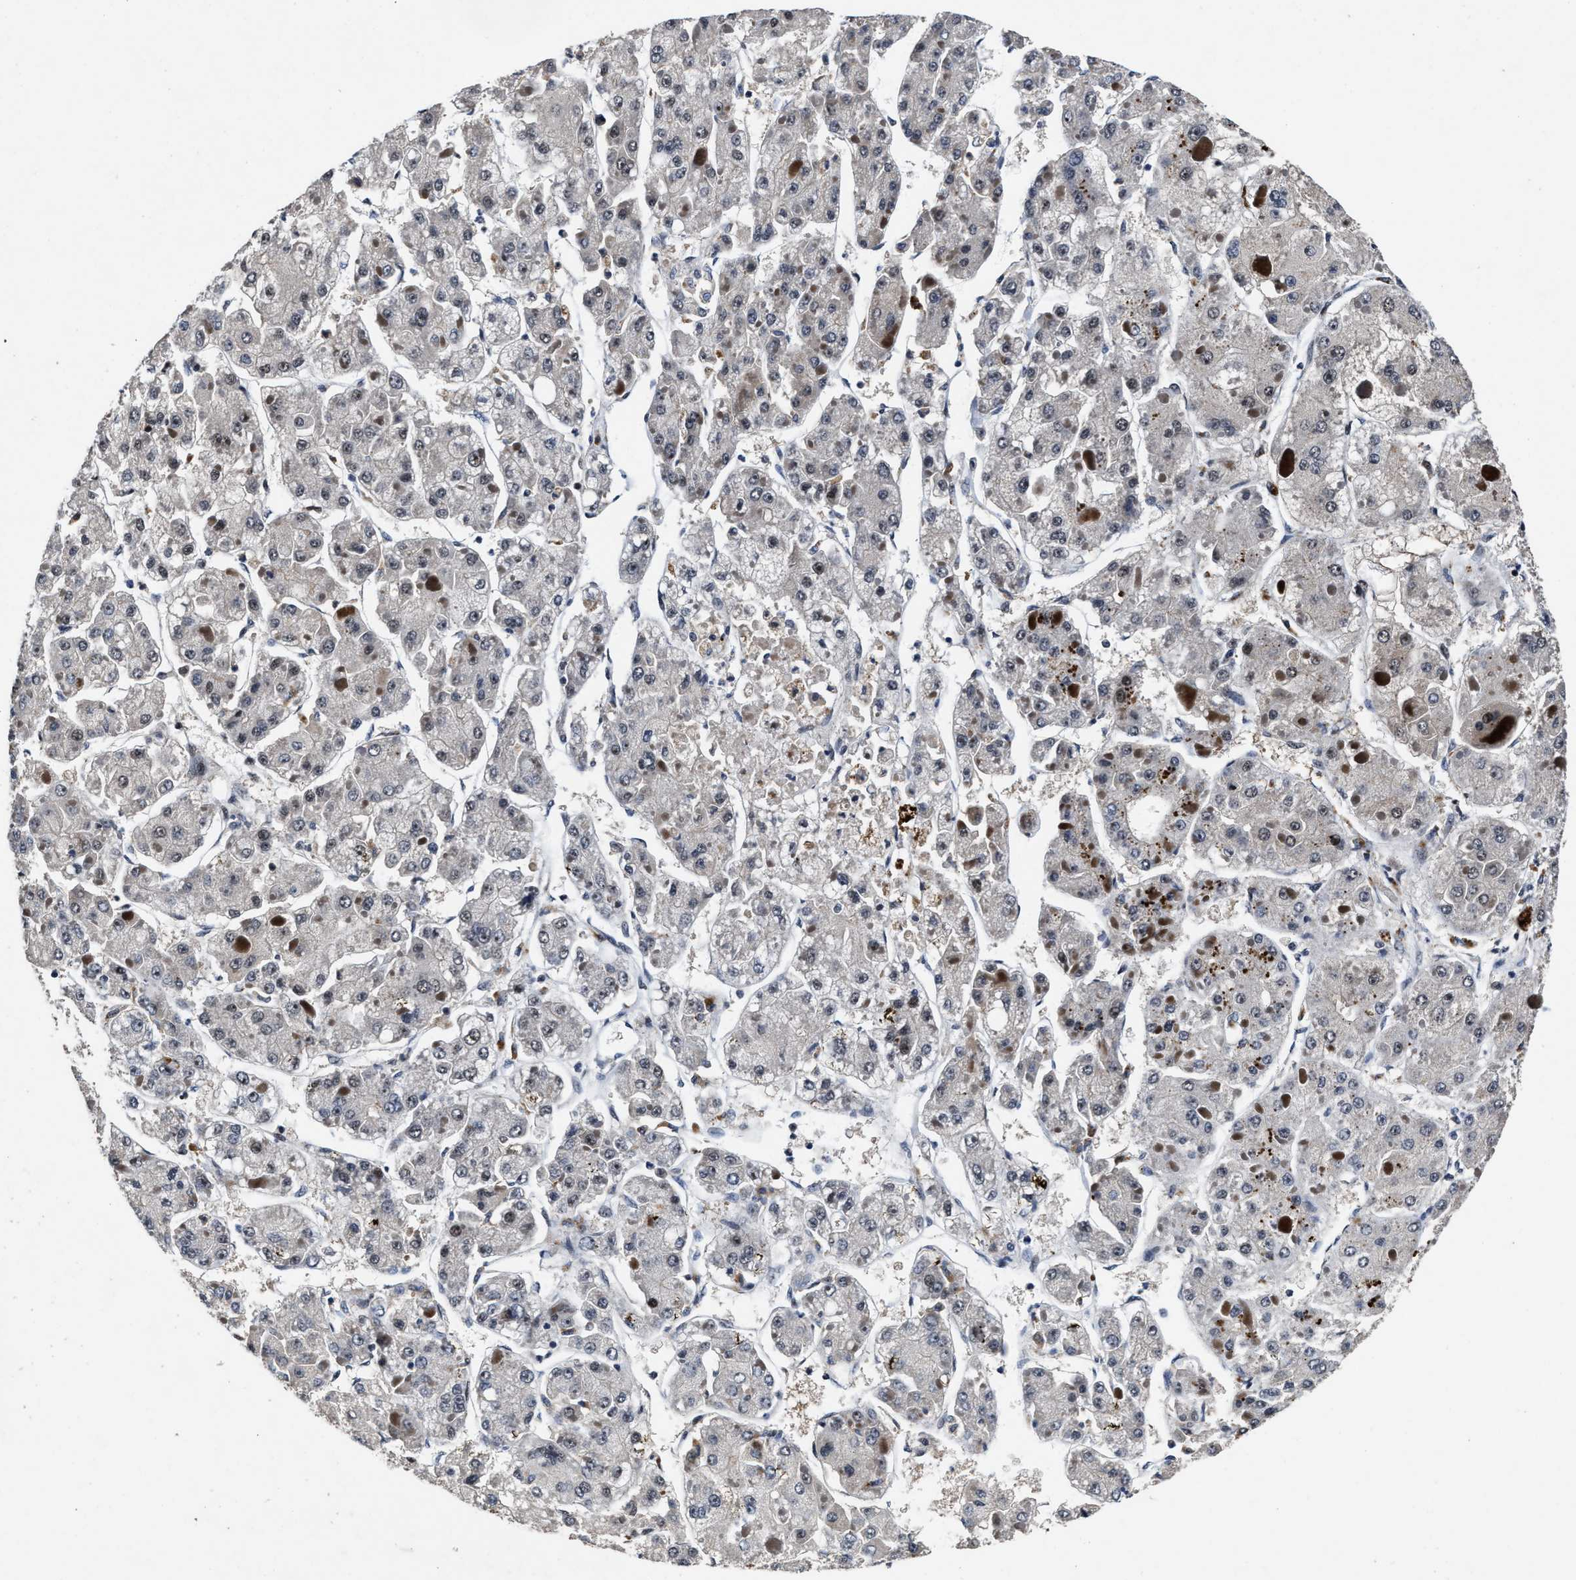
{"staining": {"intensity": "negative", "quantity": "none", "location": "none"}, "tissue": "liver cancer", "cell_type": "Tumor cells", "image_type": "cancer", "snomed": [{"axis": "morphology", "description": "Carcinoma, Hepatocellular, NOS"}, {"axis": "topography", "description": "Liver"}], "caption": "This is a histopathology image of immunohistochemistry staining of liver cancer (hepatocellular carcinoma), which shows no staining in tumor cells.", "gene": "ZNF233", "patient": {"sex": "female", "age": 73}}